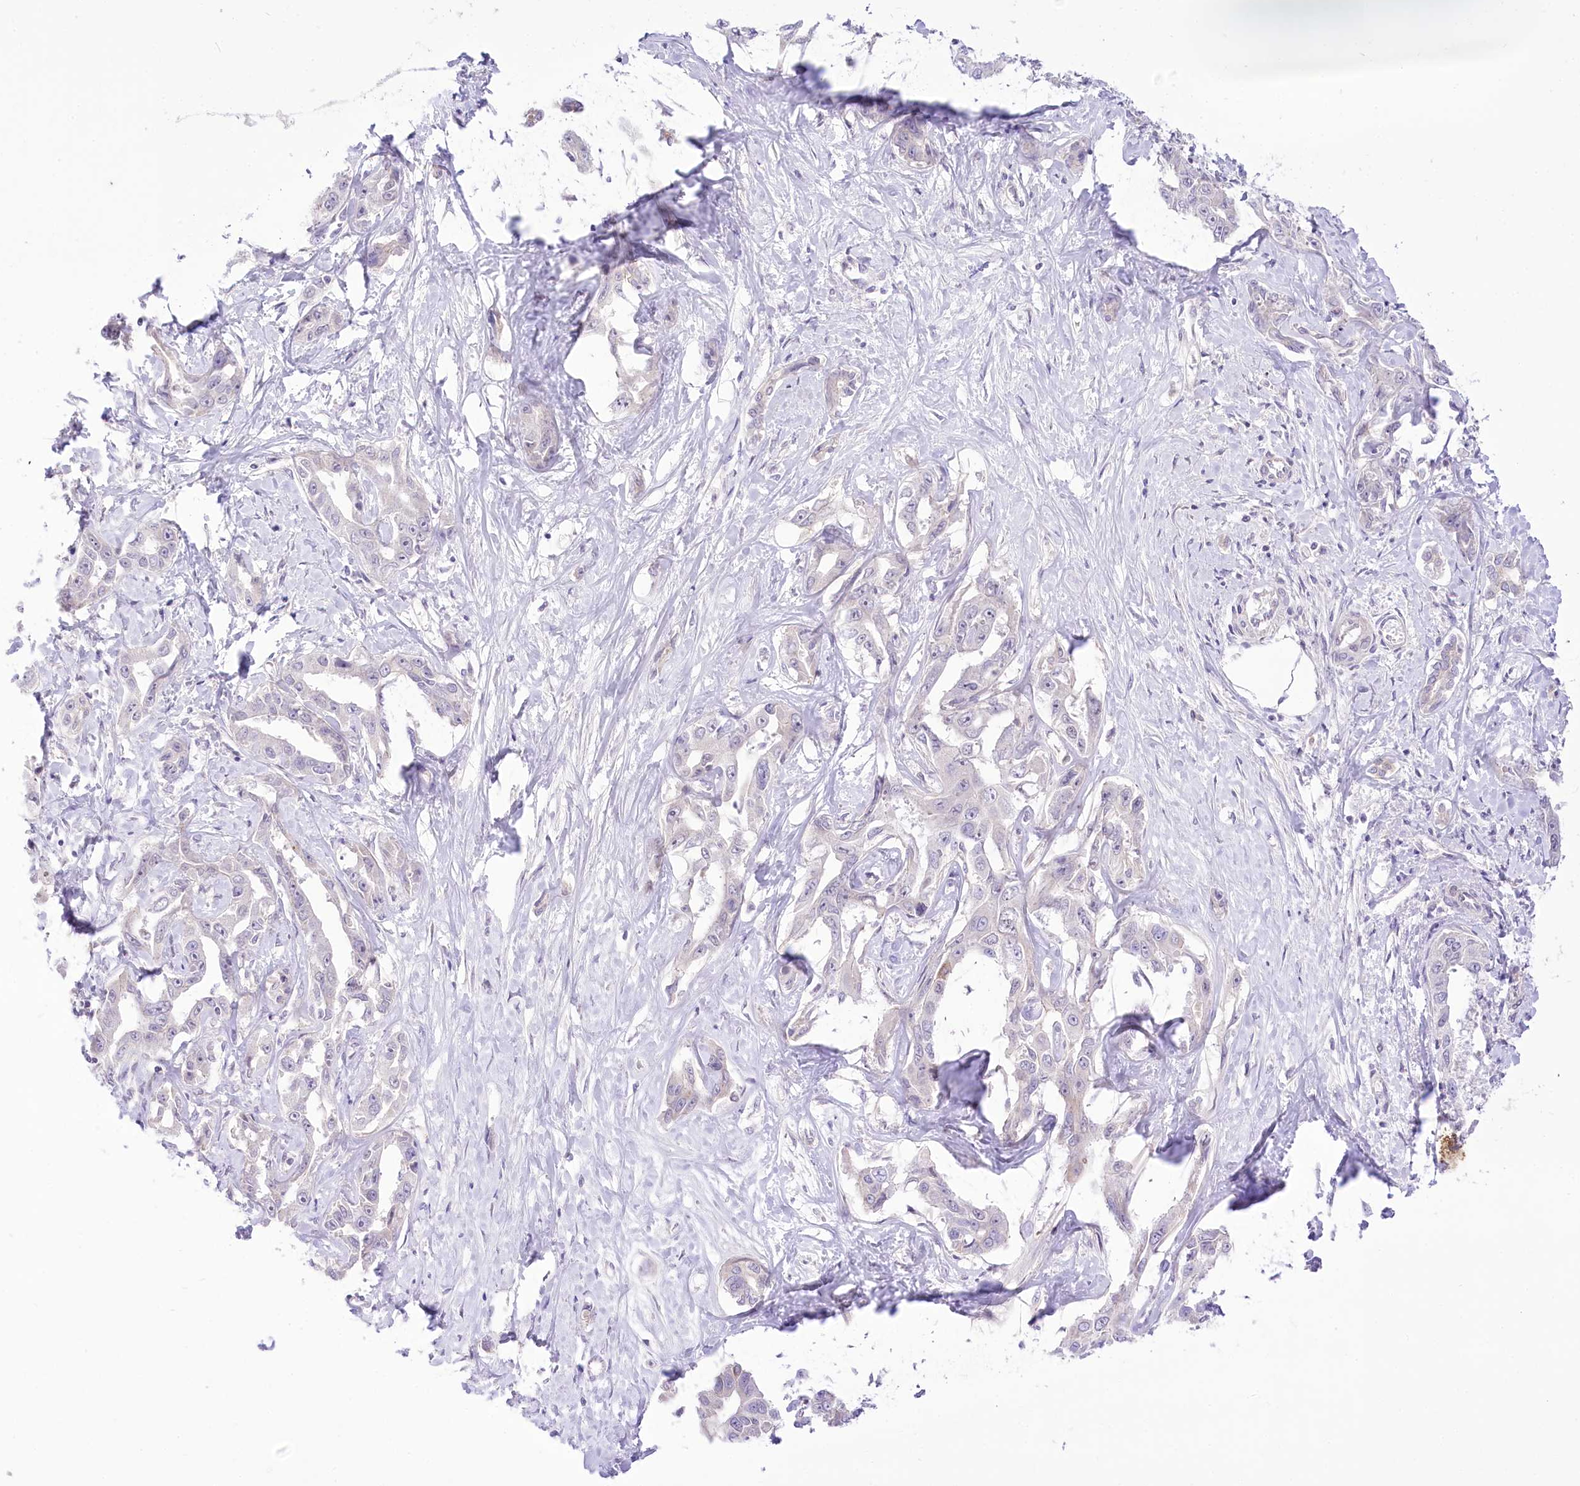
{"staining": {"intensity": "negative", "quantity": "none", "location": "none"}, "tissue": "liver cancer", "cell_type": "Tumor cells", "image_type": "cancer", "snomed": [{"axis": "morphology", "description": "Cholangiocarcinoma"}, {"axis": "topography", "description": "Liver"}], "caption": "Tumor cells are negative for protein expression in human liver cancer (cholangiocarcinoma). (DAB (3,3'-diaminobenzidine) immunohistochemistry with hematoxylin counter stain).", "gene": "HELT", "patient": {"sex": "male", "age": 59}}